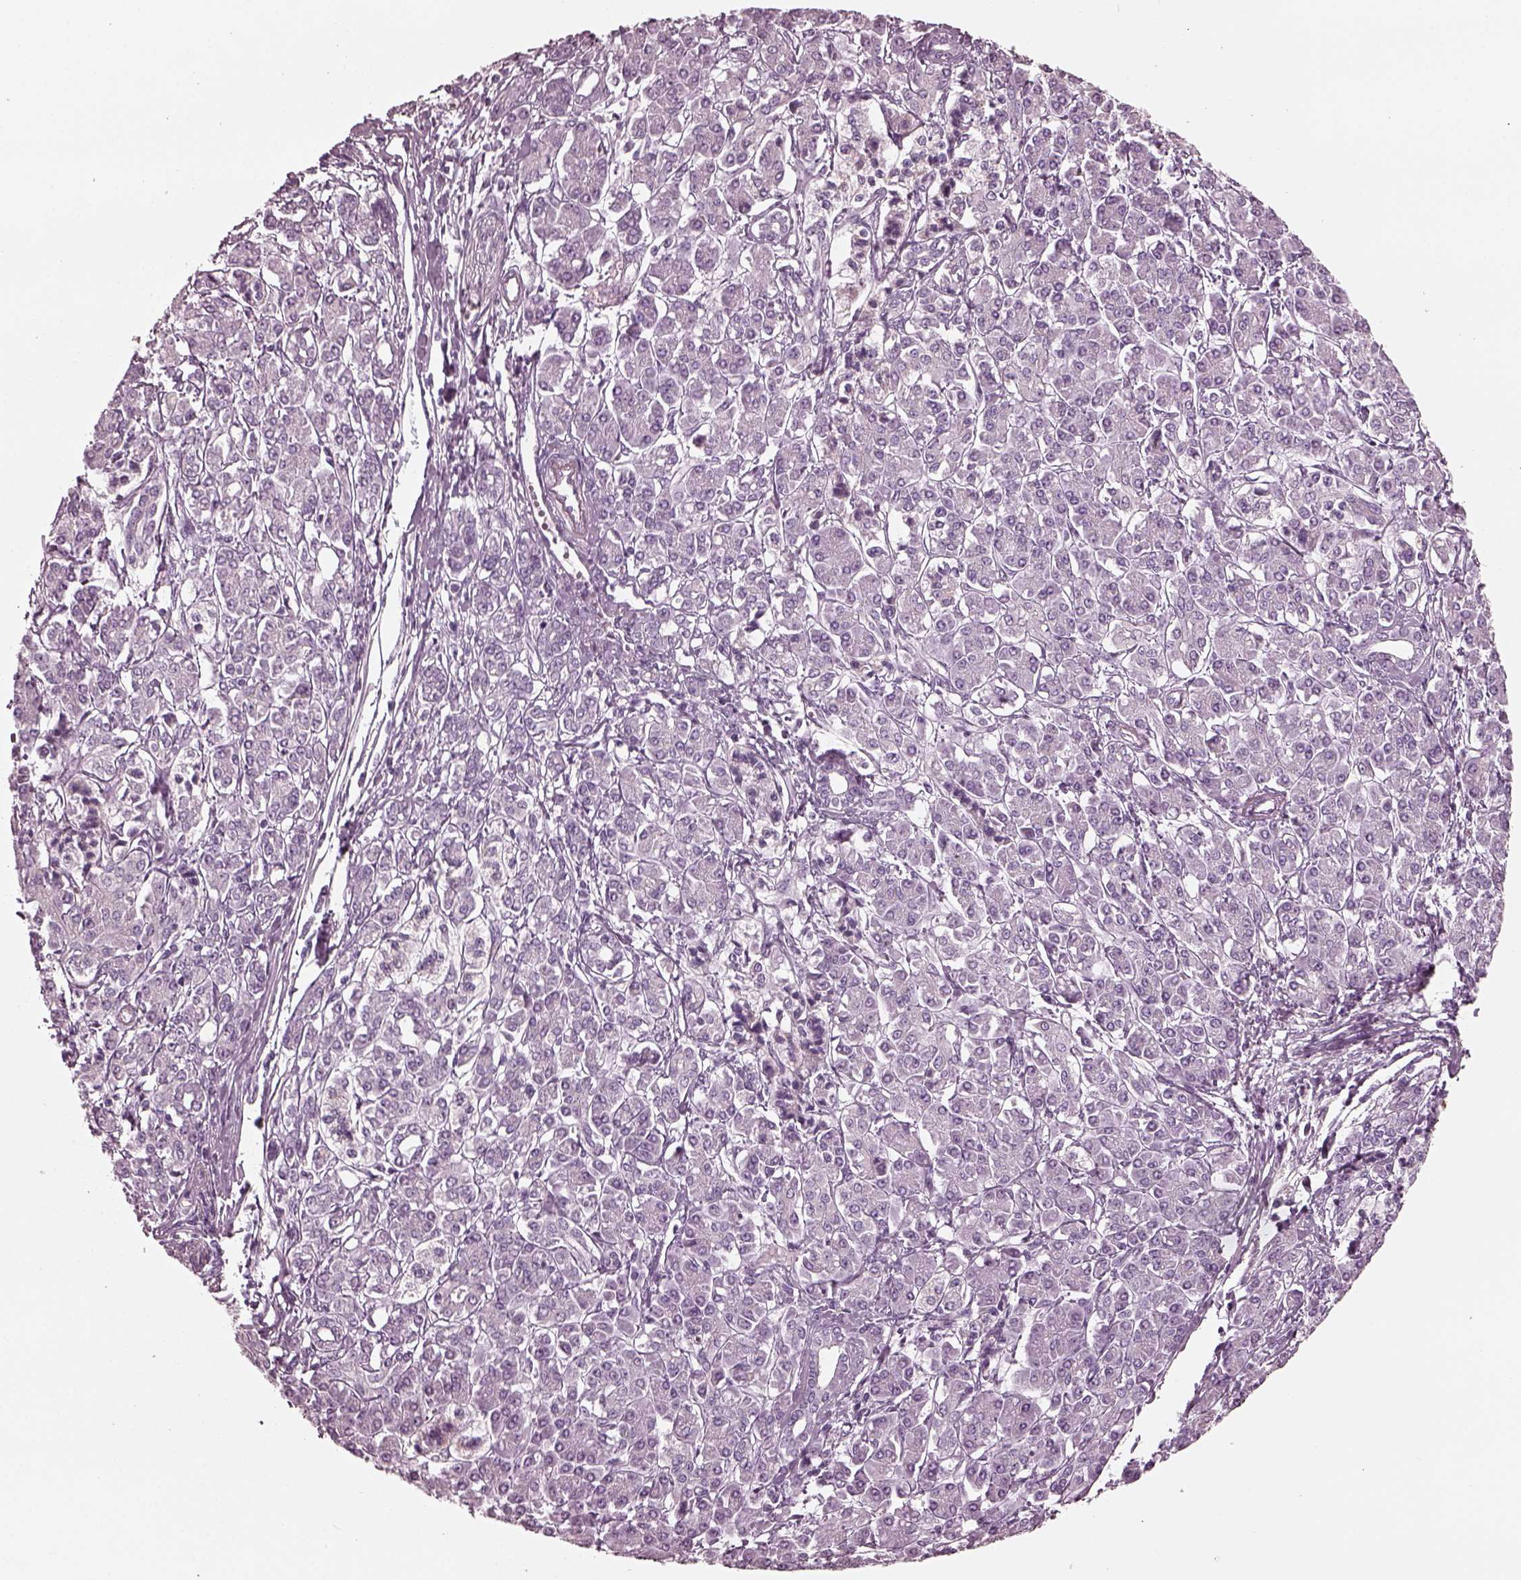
{"staining": {"intensity": "negative", "quantity": "none", "location": "none"}, "tissue": "pancreatic cancer", "cell_type": "Tumor cells", "image_type": "cancer", "snomed": [{"axis": "morphology", "description": "Adenocarcinoma, NOS"}, {"axis": "topography", "description": "Pancreas"}], "caption": "High magnification brightfield microscopy of pancreatic cancer stained with DAB (3,3'-diaminobenzidine) (brown) and counterstained with hematoxylin (blue): tumor cells show no significant staining.", "gene": "GRM6", "patient": {"sex": "female", "age": 68}}